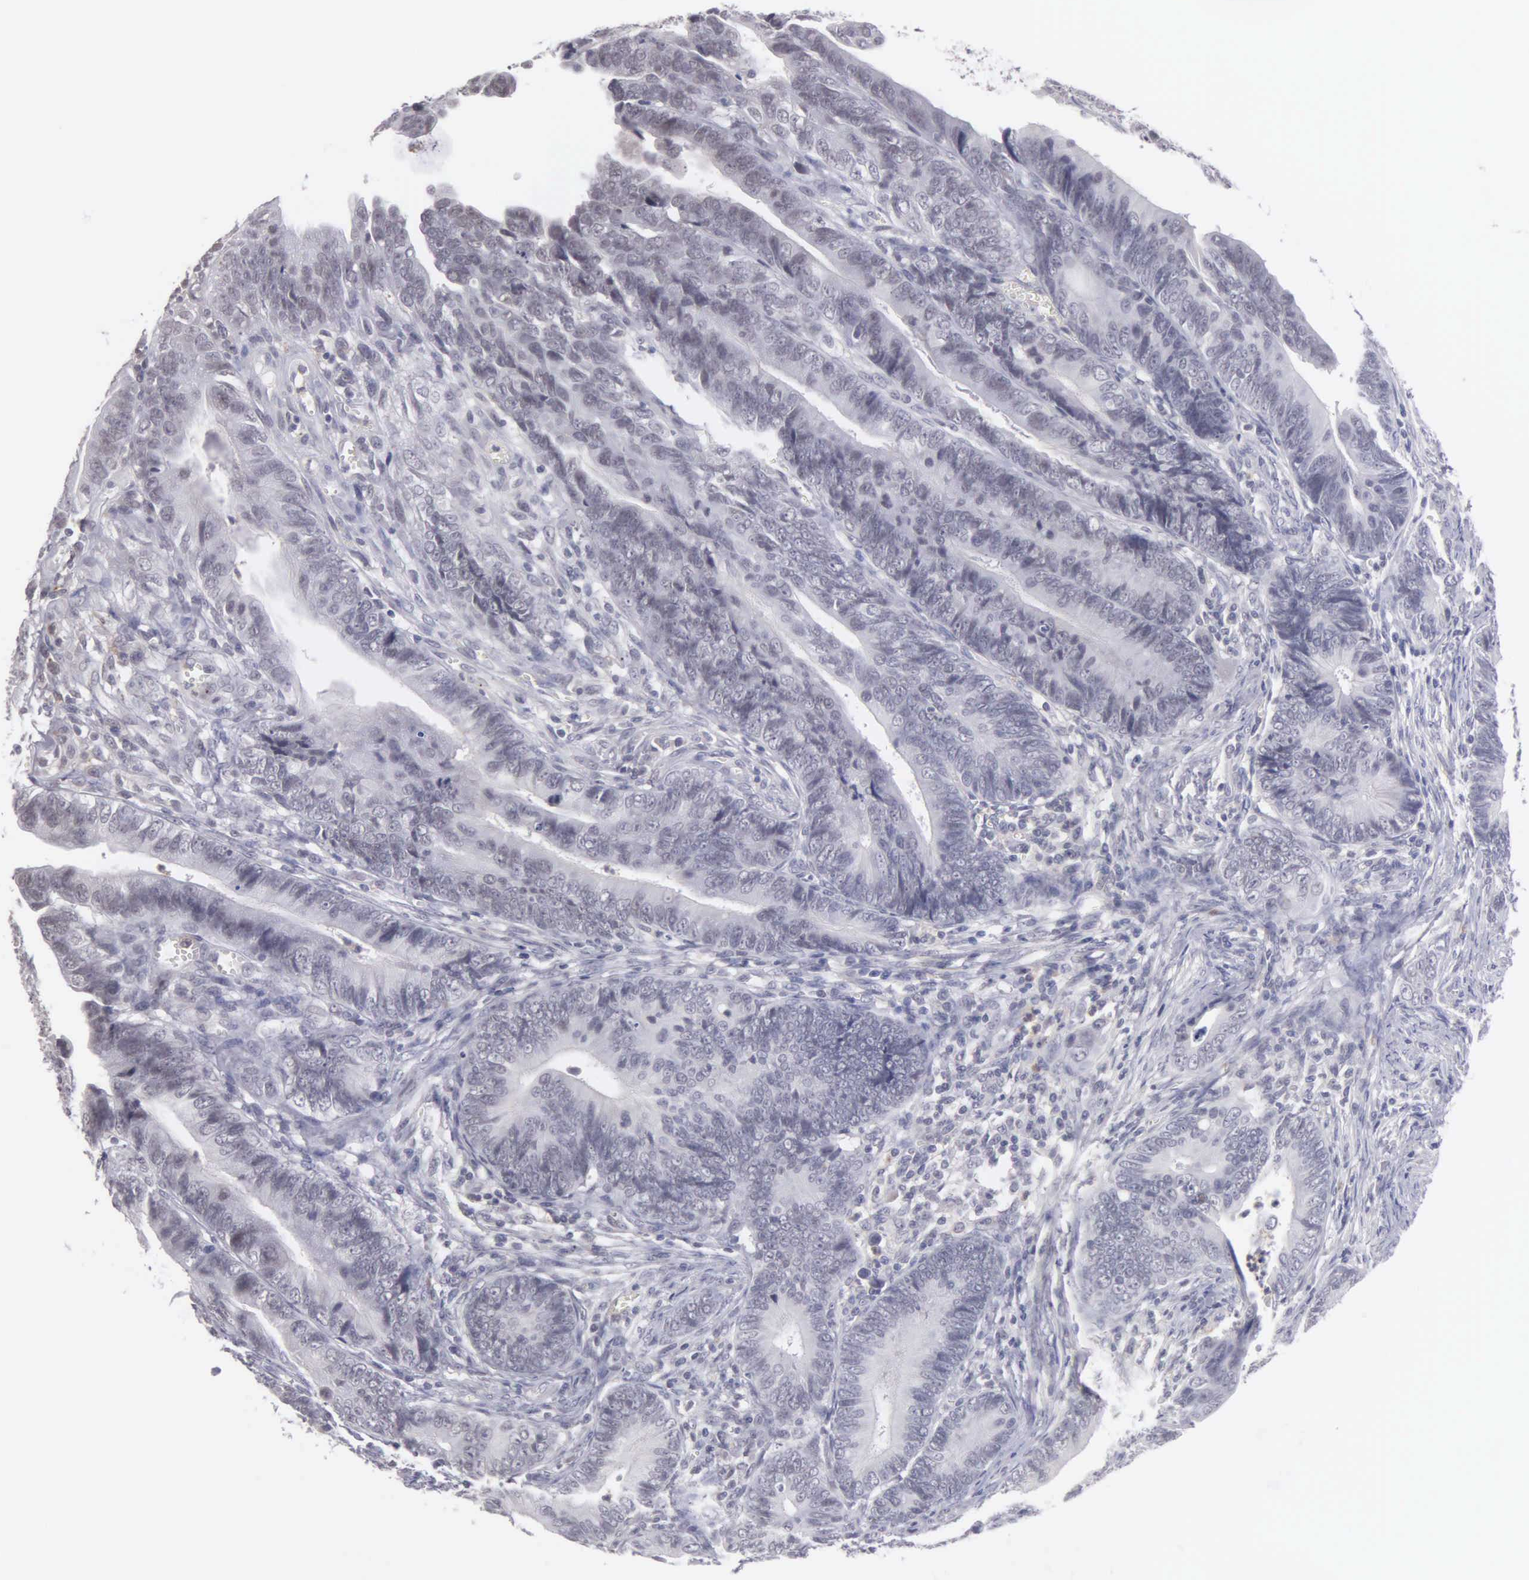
{"staining": {"intensity": "negative", "quantity": "none", "location": "none"}, "tissue": "colorectal cancer", "cell_type": "Tumor cells", "image_type": "cancer", "snomed": [{"axis": "morphology", "description": "Adenocarcinoma, NOS"}, {"axis": "topography", "description": "Colon"}], "caption": "High magnification brightfield microscopy of colorectal cancer (adenocarcinoma) stained with DAB (brown) and counterstained with hematoxylin (blue): tumor cells show no significant positivity.", "gene": "BRD1", "patient": {"sex": "female", "age": 78}}